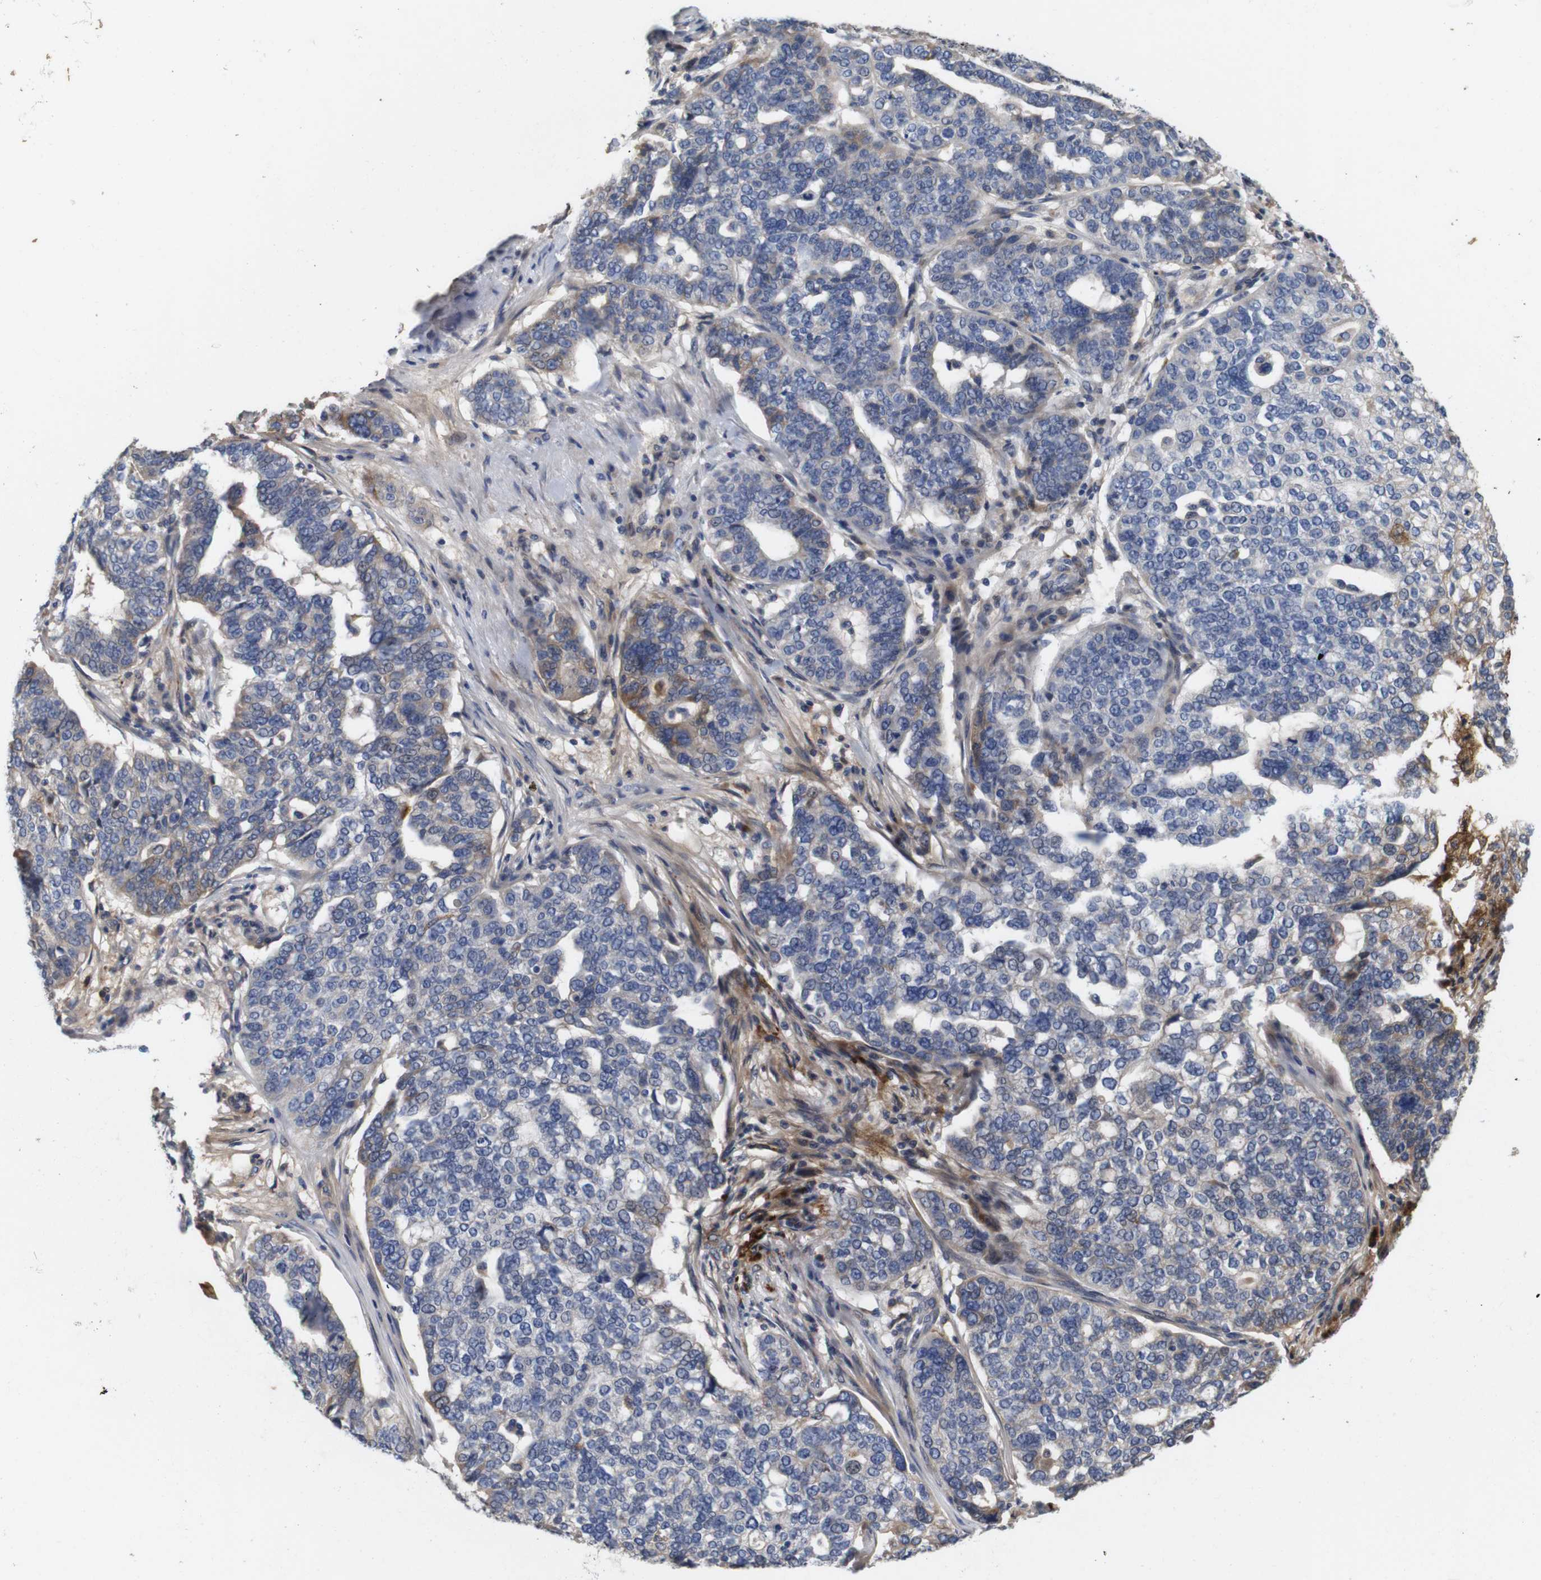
{"staining": {"intensity": "moderate", "quantity": "<25%", "location": "cytoplasmic/membranous"}, "tissue": "ovarian cancer", "cell_type": "Tumor cells", "image_type": "cancer", "snomed": [{"axis": "morphology", "description": "Cystadenocarcinoma, serous, NOS"}, {"axis": "topography", "description": "Ovary"}], "caption": "Immunohistochemical staining of ovarian cancer displays moderate cytoplasmic/membranous protein expression in approximately <25% of tumor cells. Using DAB (brown) and hematoxylin (blue) stains, captured at high magnification using brightfield microscopy.", "gene": "SPRY3", "patient": {"sex": "female", "age": 59}}